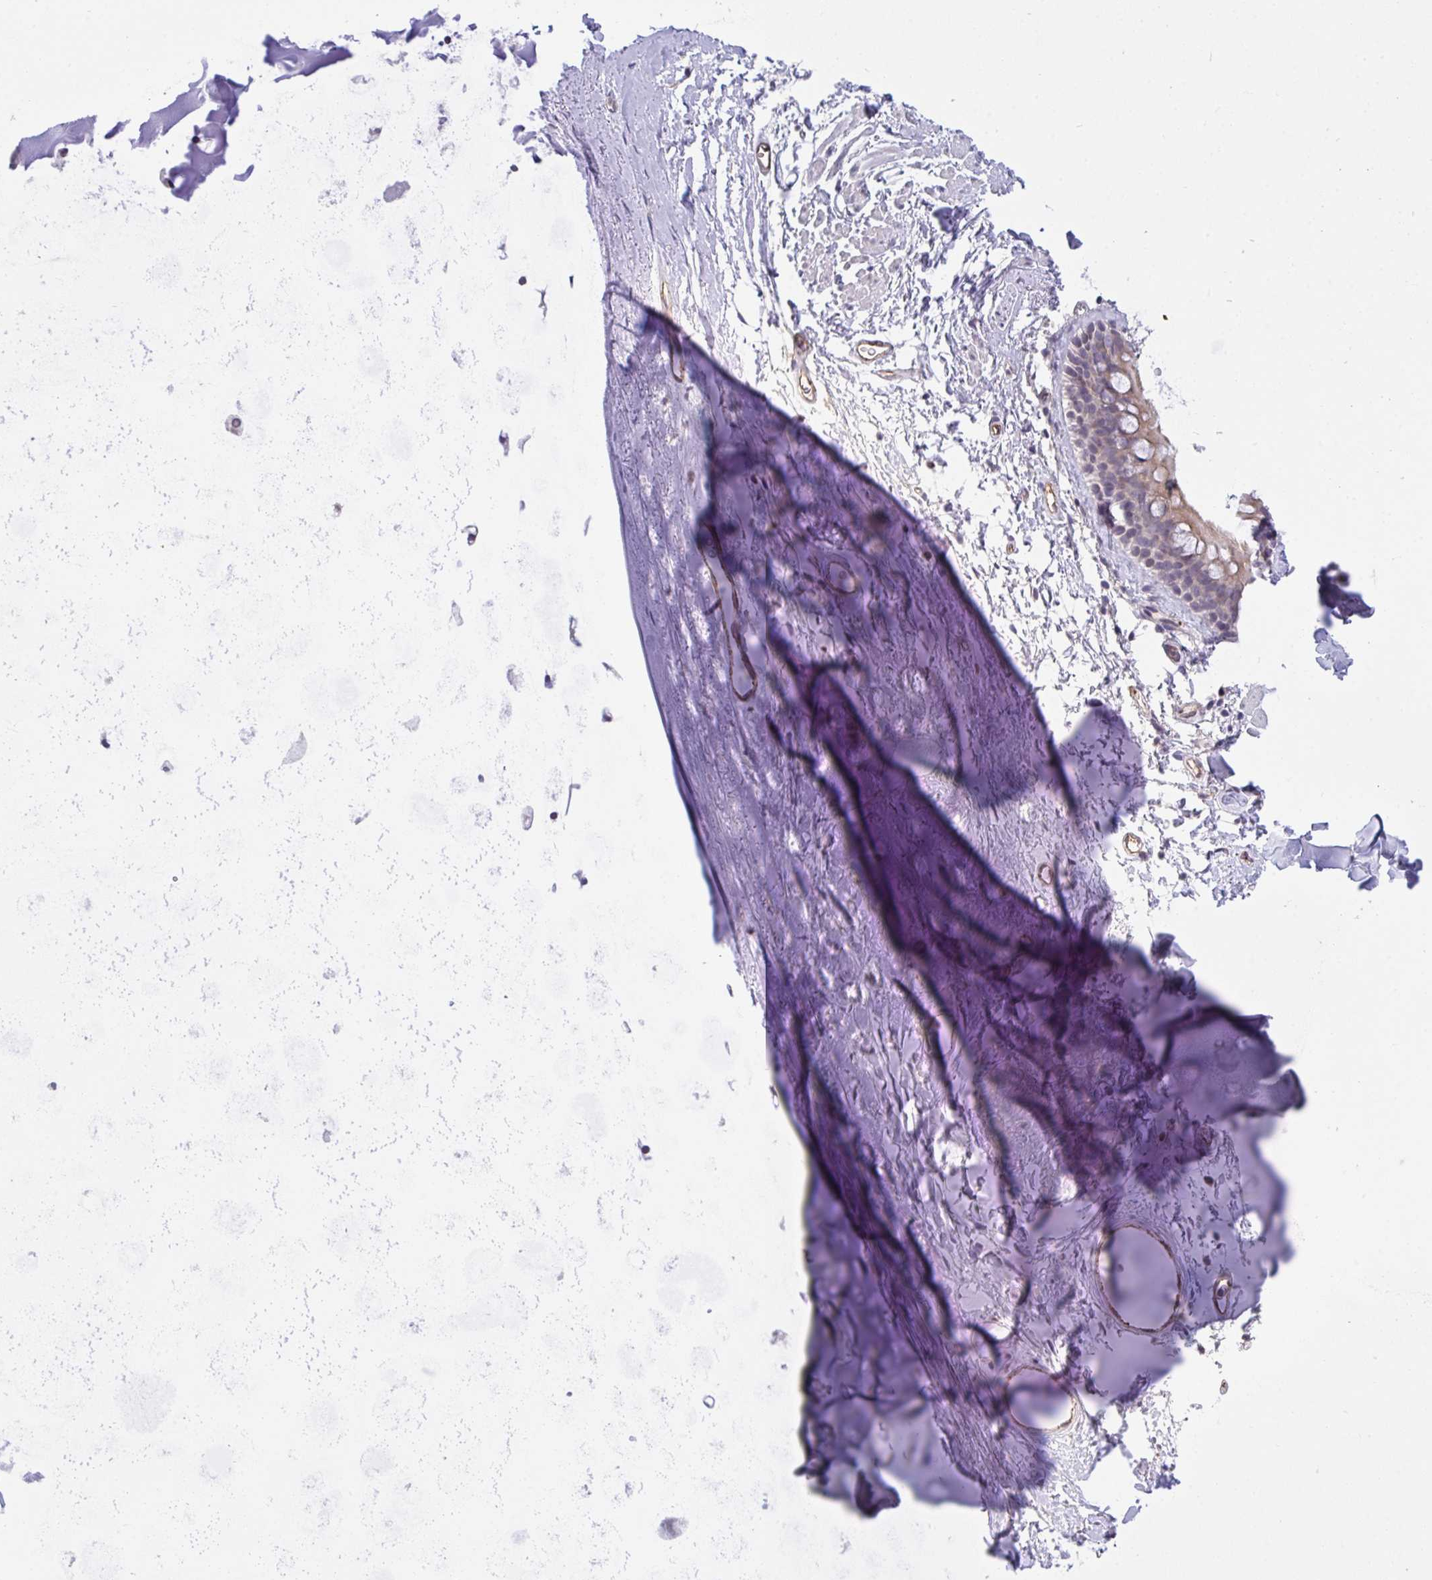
{"staining": {"intensity": "negative", "quantity": "none", "location": "none"}, "tissue": "adipose tissue", "cell_type": "Adipocytes", "image_type": "normal", "snomed": [{"axis": "morphology", "description": "Normal tissue, NOS"}, {"axis": "topography", "description": "Lymph node"}, {"axis": "topography", "description": "Cartilage tissue"}, {"axis": "topography", "description": "Bronchus"}], "caption": "Adipocytes are negative for brown protein staining in unremarkable adipose tissue. (DAB (3,3'-diaminobenzidine) IHC, high magnification).", "gene": "SEMA6B", "patient": {"sex": "female", "age": 70}}